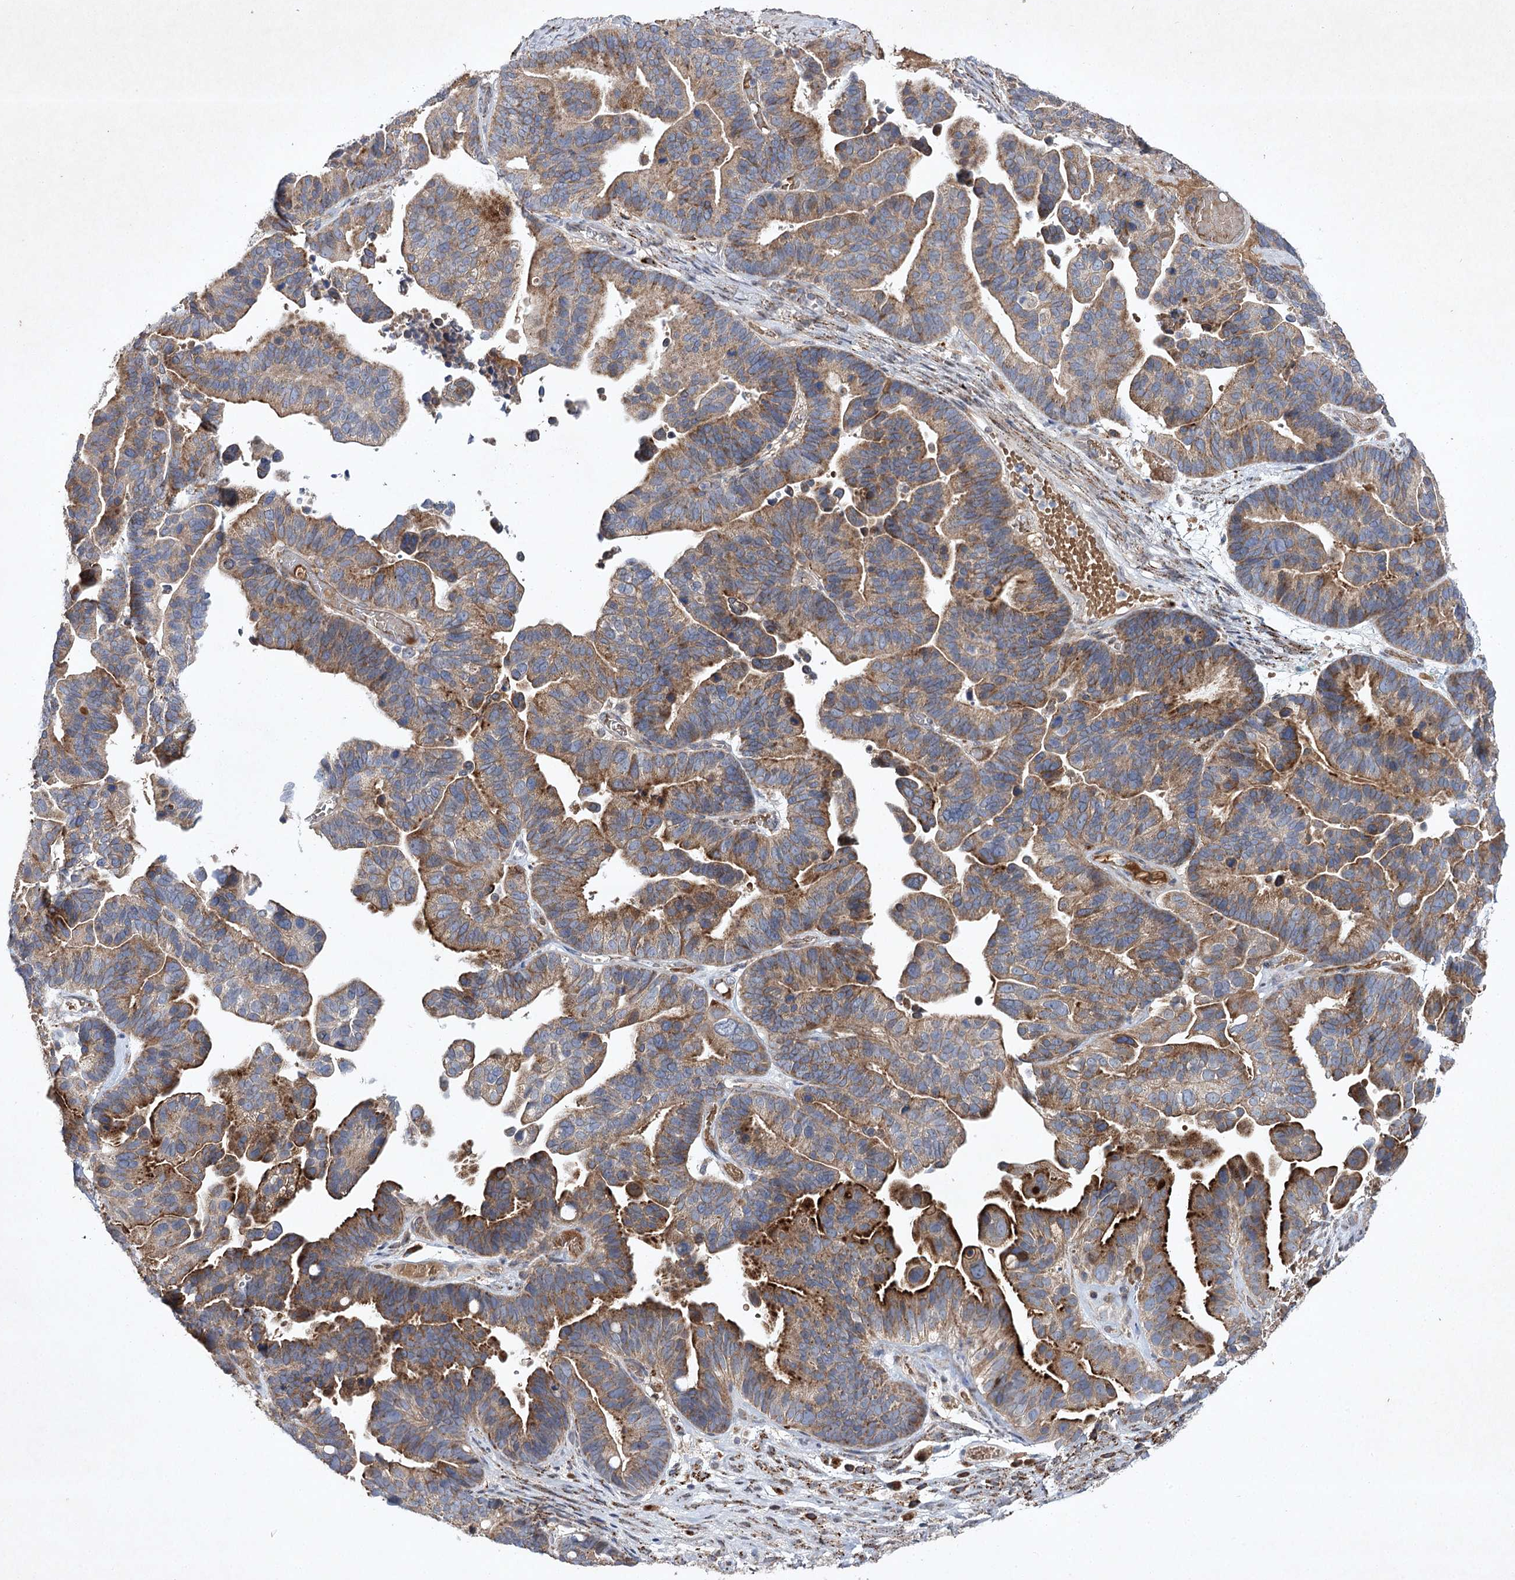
{"staining": {"intensity": "moderate", "quantity": ">75%", "location": "cytoplasmic/membranous"}, "tissue": "ovarian cancer", "cell_type": "Tumor cells", "image_type": "cancer", "snomed": [{"axis": "morphology", "description": "Cystadenocarcinoma, serous, NOS"}, {"axis": "topography", "description": "Ovary"}], "caption": "Ovarian cancer stained for a protein (brown) demonstrates moderate cytoplasmic/membranous positive positivity in about >75% of tumor cells.", "gene": "ALG9", "patient": {"sex": "female", "age": 56}}